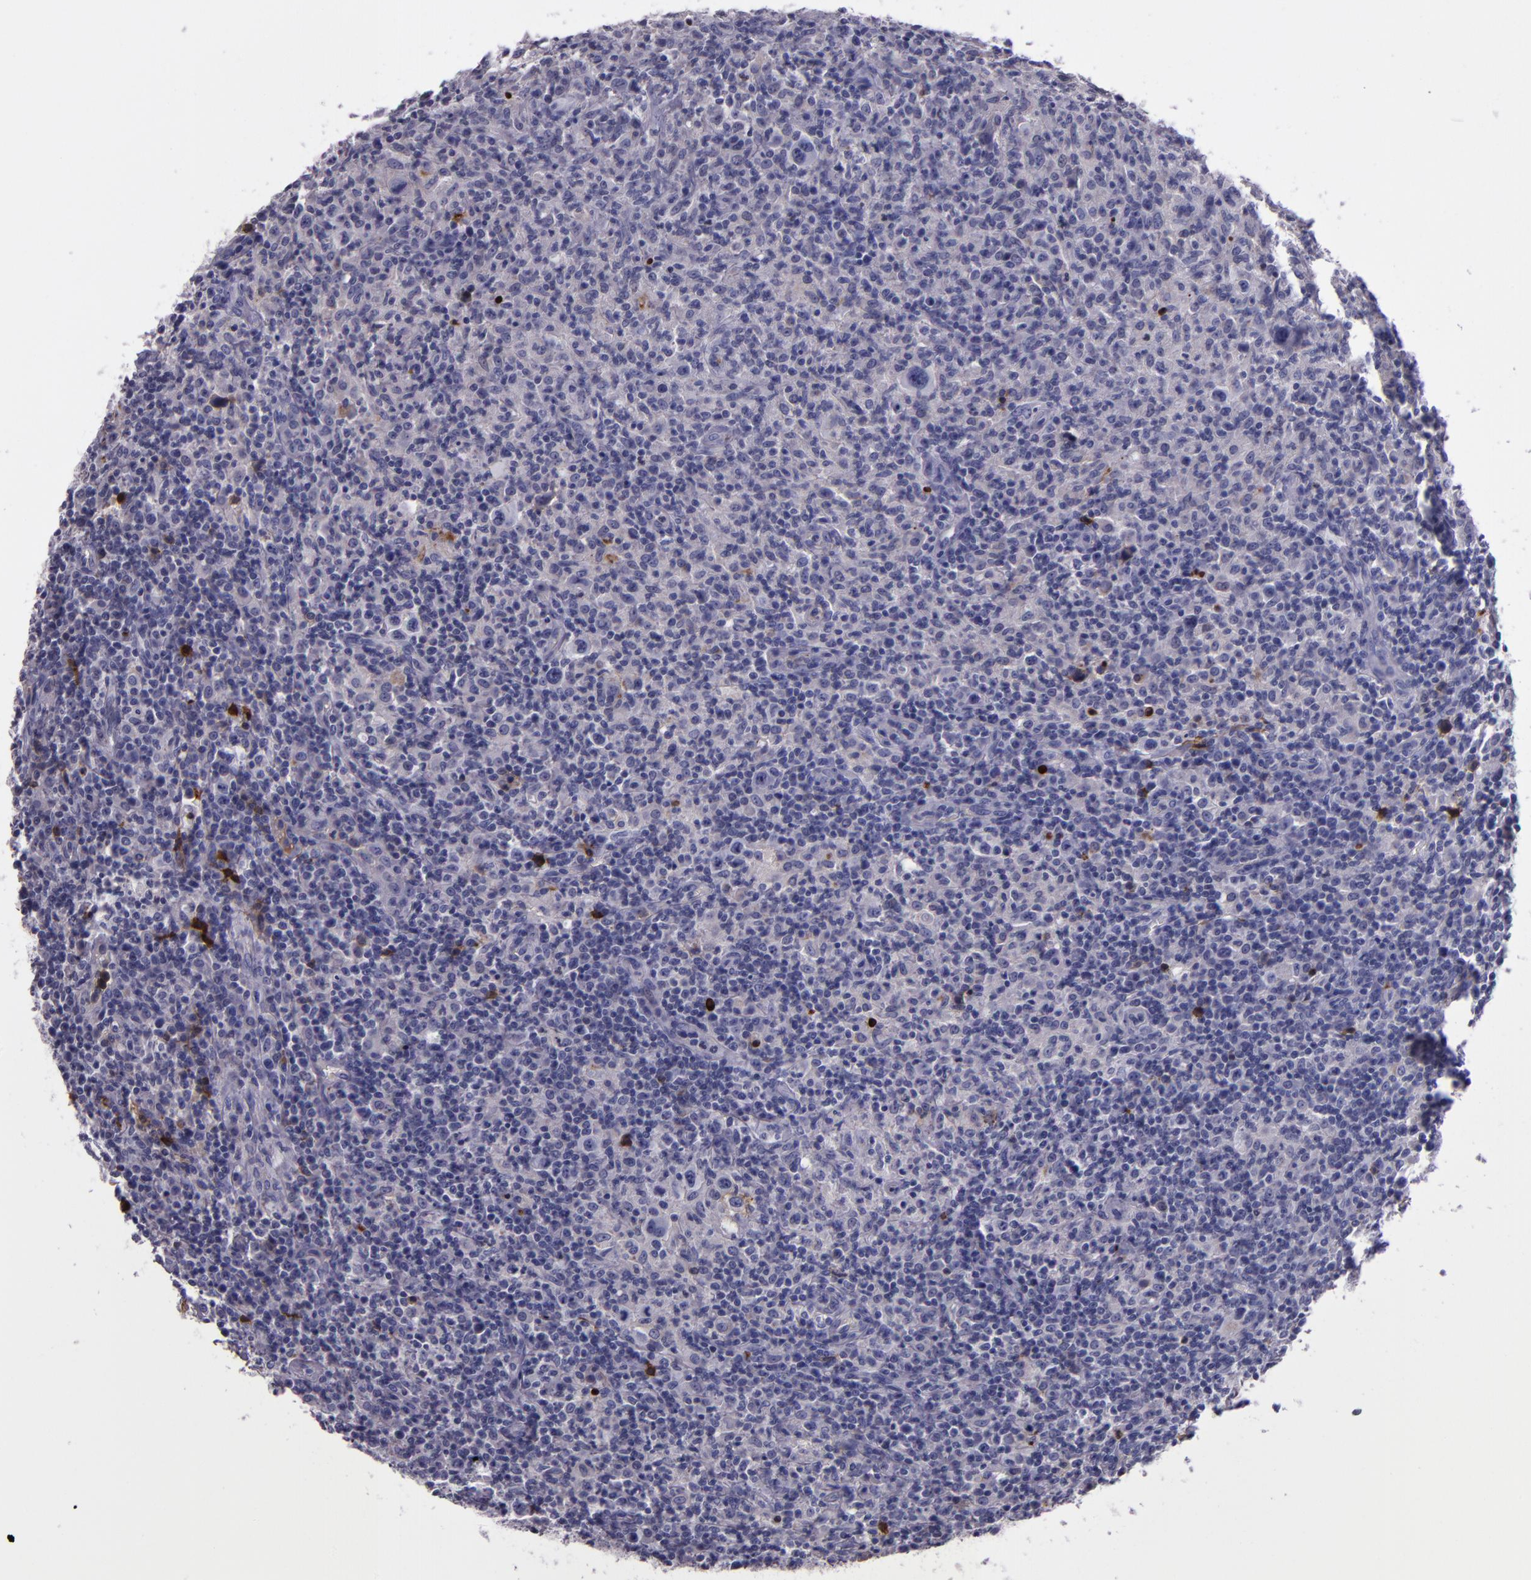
{"staining": {"intensity": "negative", "quantity": "none", "location": "none"}, "tissue": "lymphoma", "cell_type": "Tumor cells", "image_type": "cancer", "snomed": [{"axis": "morphology", "description": "Hodgkin's disease, NOS"}, {"axis": "topography", "description": "Lymph node"}], "caption": "Tumor cells show no significant protein expression in lymphoma.", "gene": "APOH", "patient": {"sex": "male", "age": 65}}